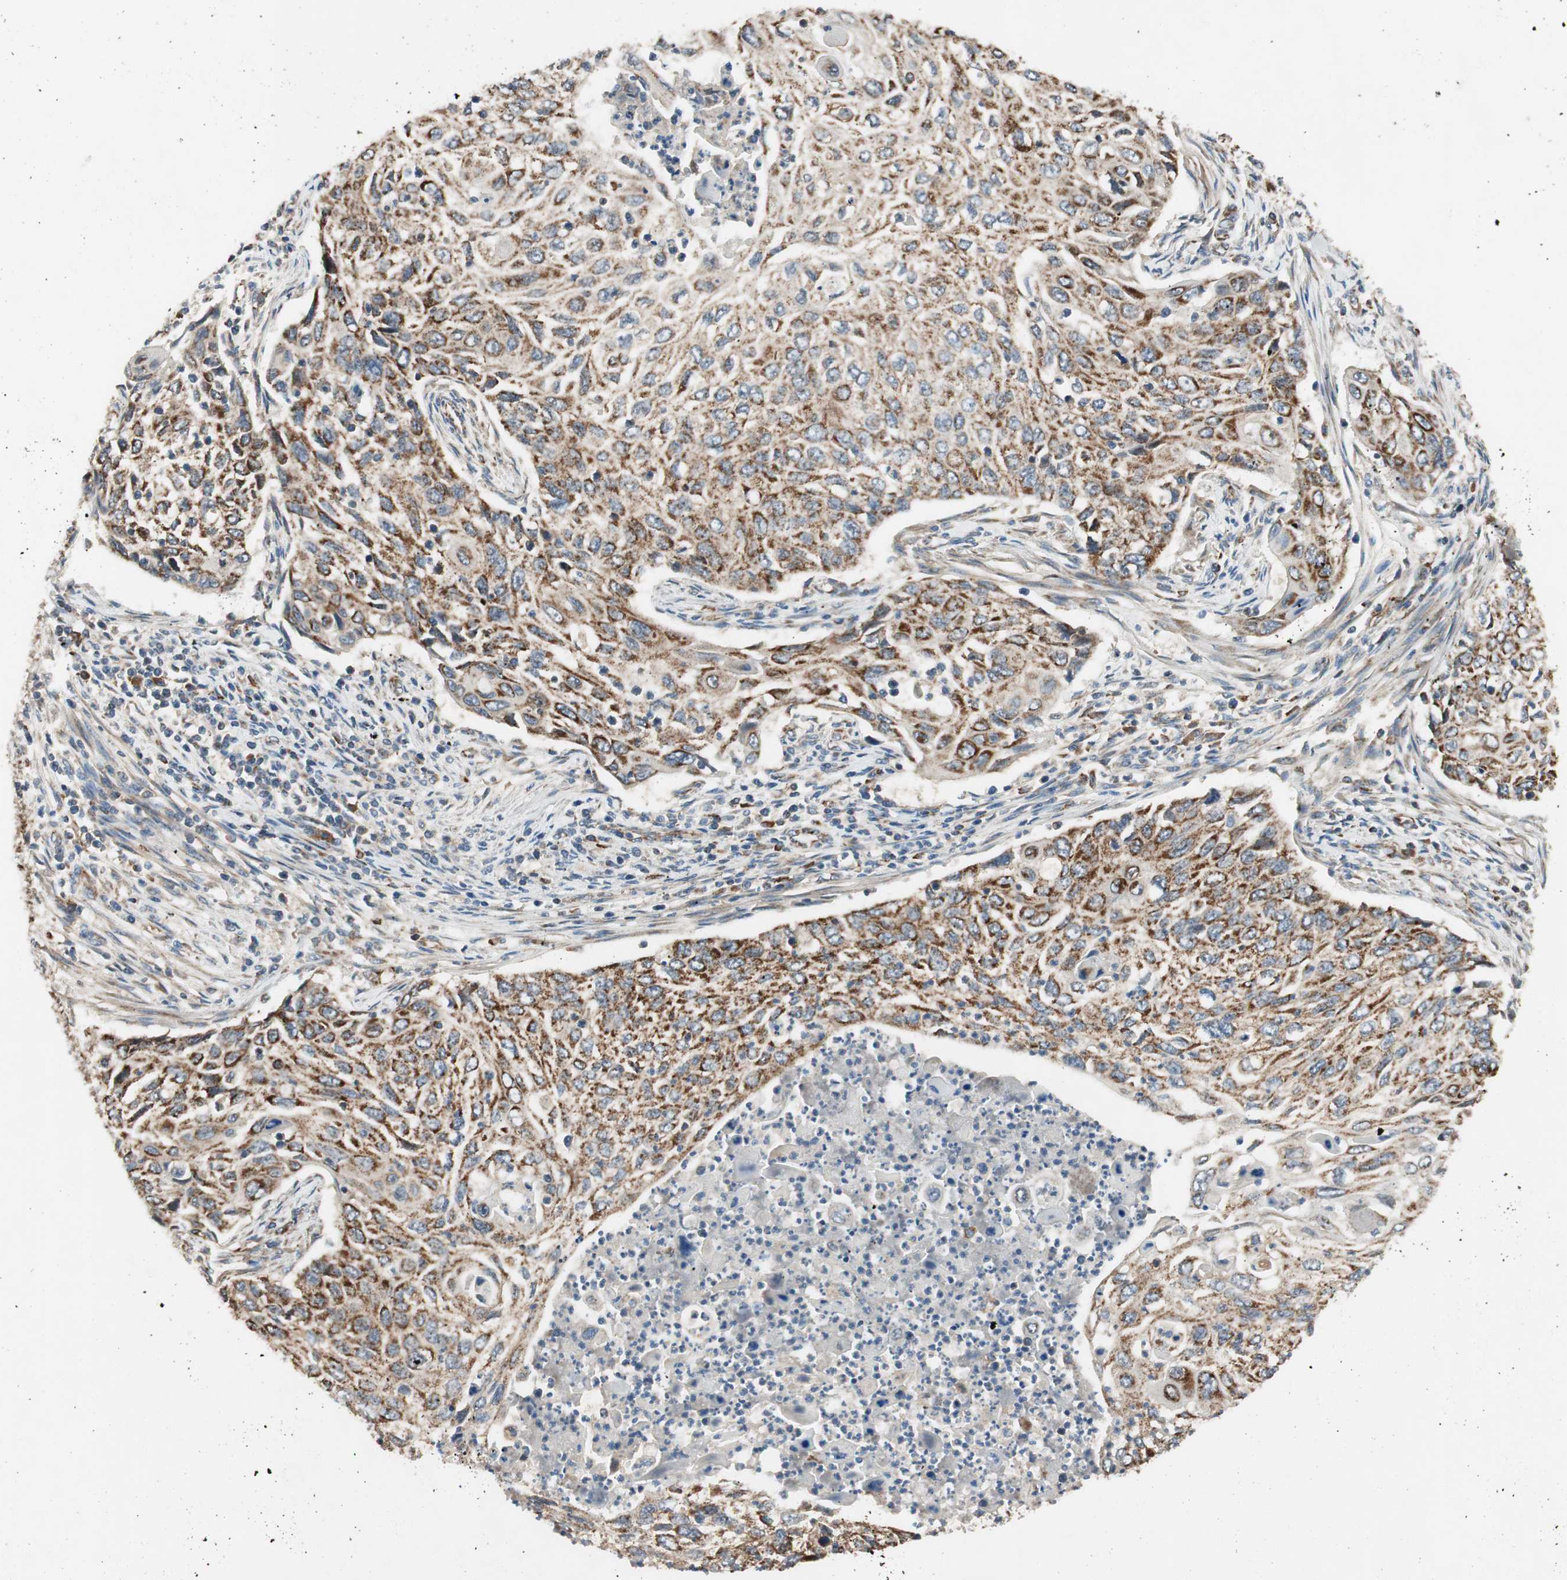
{"staining": {"intensity": "strong", "quantity": ">75%", "location": "cytoplasmic/membranous"}, "tissue": "cervical cancer", "cell_type": "Tumor cells", "image_type": "cancer", "snomed": [{"axis": "morphology", "description": "Squamous cell carcinoma, NOS"}, {"axis": "topography", "description": "Cervix"}], "caption": "Immunohistochemistry (IHC) histopathology image of cervical cancer stained for a protein (brown), which shows high levels of strong cytoplasmic/membranous positivity in about >75% of tumor cells.", "gene": "AKAP1", "patient": {"sex": "female", "age": 70}}